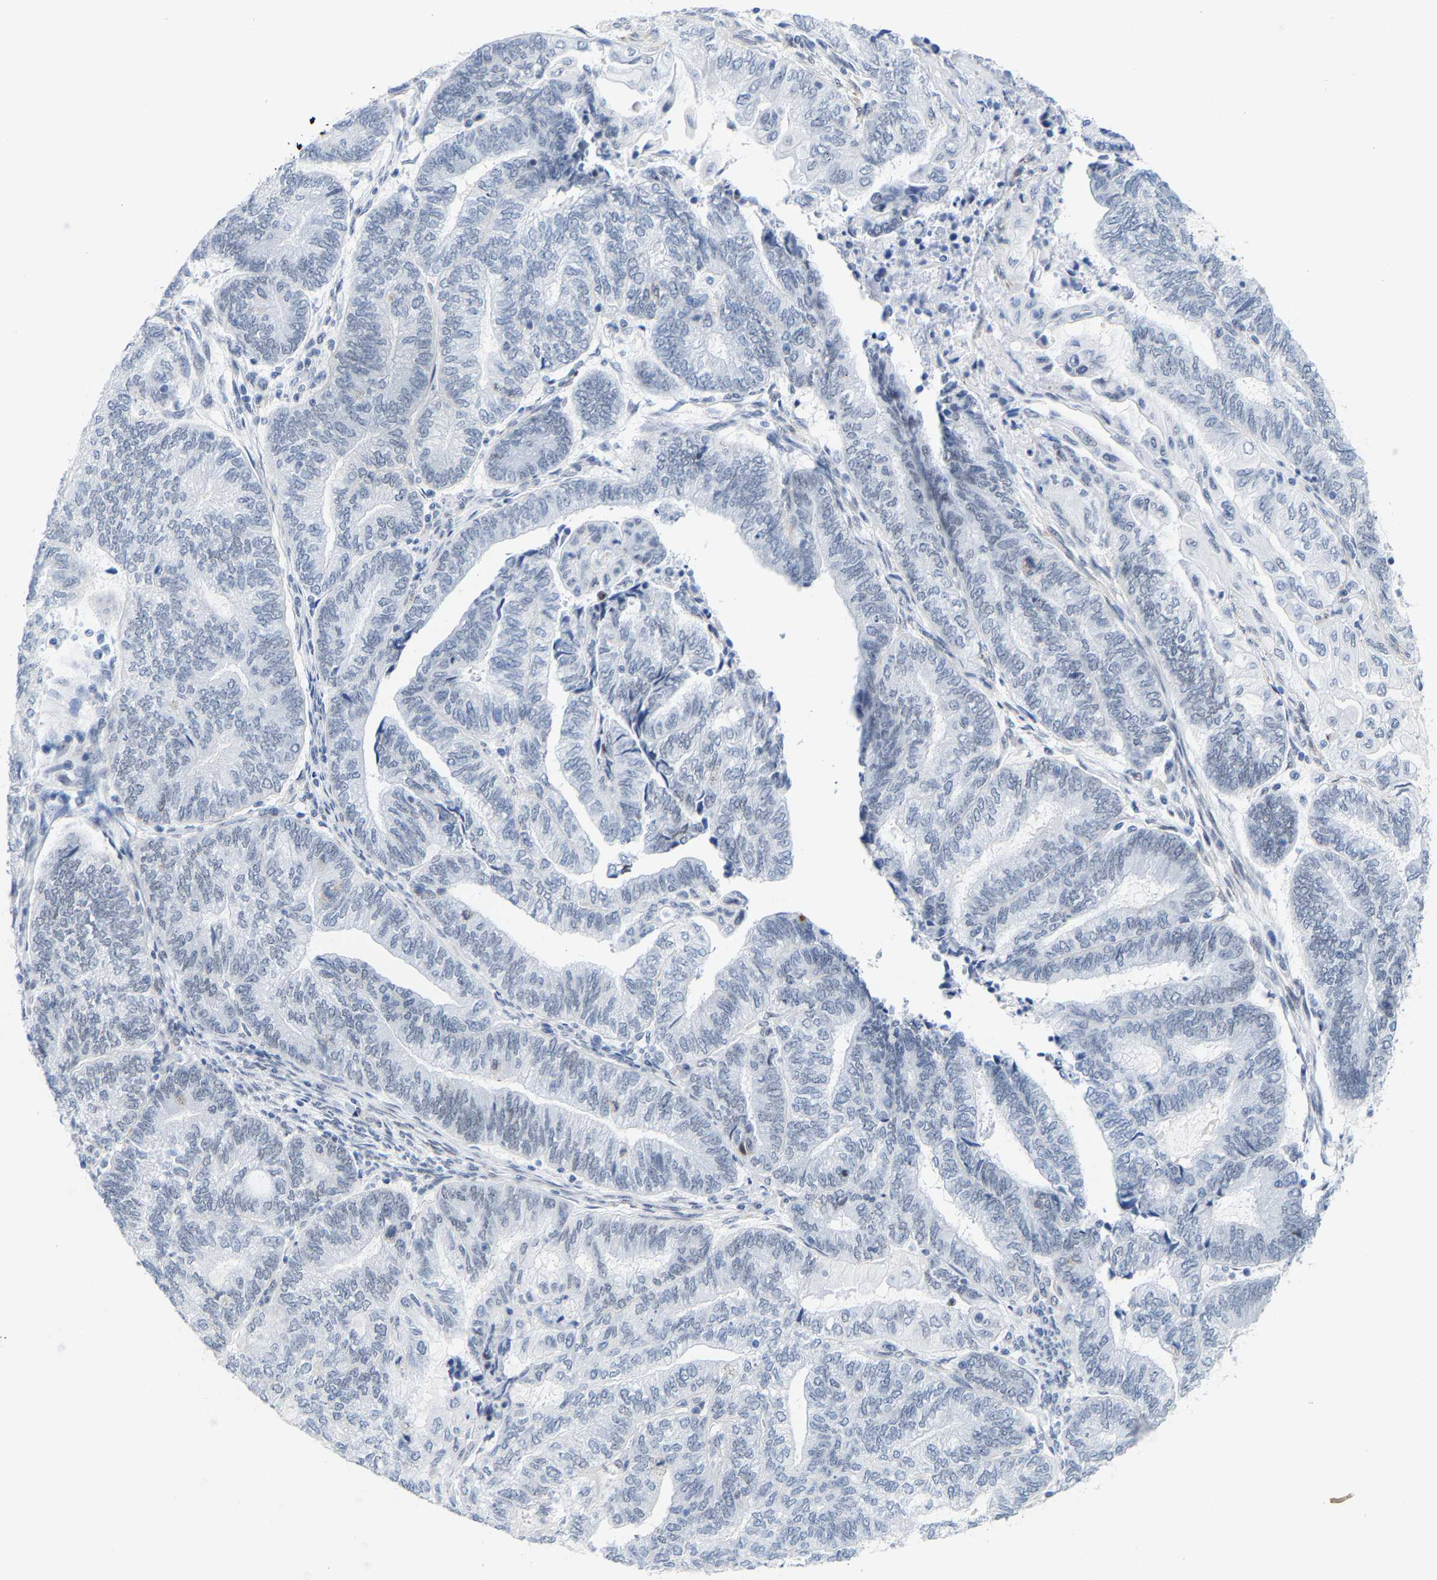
{"staining": {"intensity": "negative", "quantity": "none", "location": "none"}, "tissue": "endometrial cancer", "cell_type": "Tumor cells", "image_type": "cancer", "snomed": [{"axis": "morphology", "description": "Adenocarcinoma, NOS"}, {"axis": "topography", "description": "Uterus"}, {"axis": "topography", "description": "Endometrium"}], "caption": "DAB (3,3'-diaminobenzidine) immunohistochemical staining of human endometrial cancer (adenocarcinoma) displays no significant positivity in tumor cells.", "gene": "FAM180A", "patient": {"sex": "female", "age": 70}}